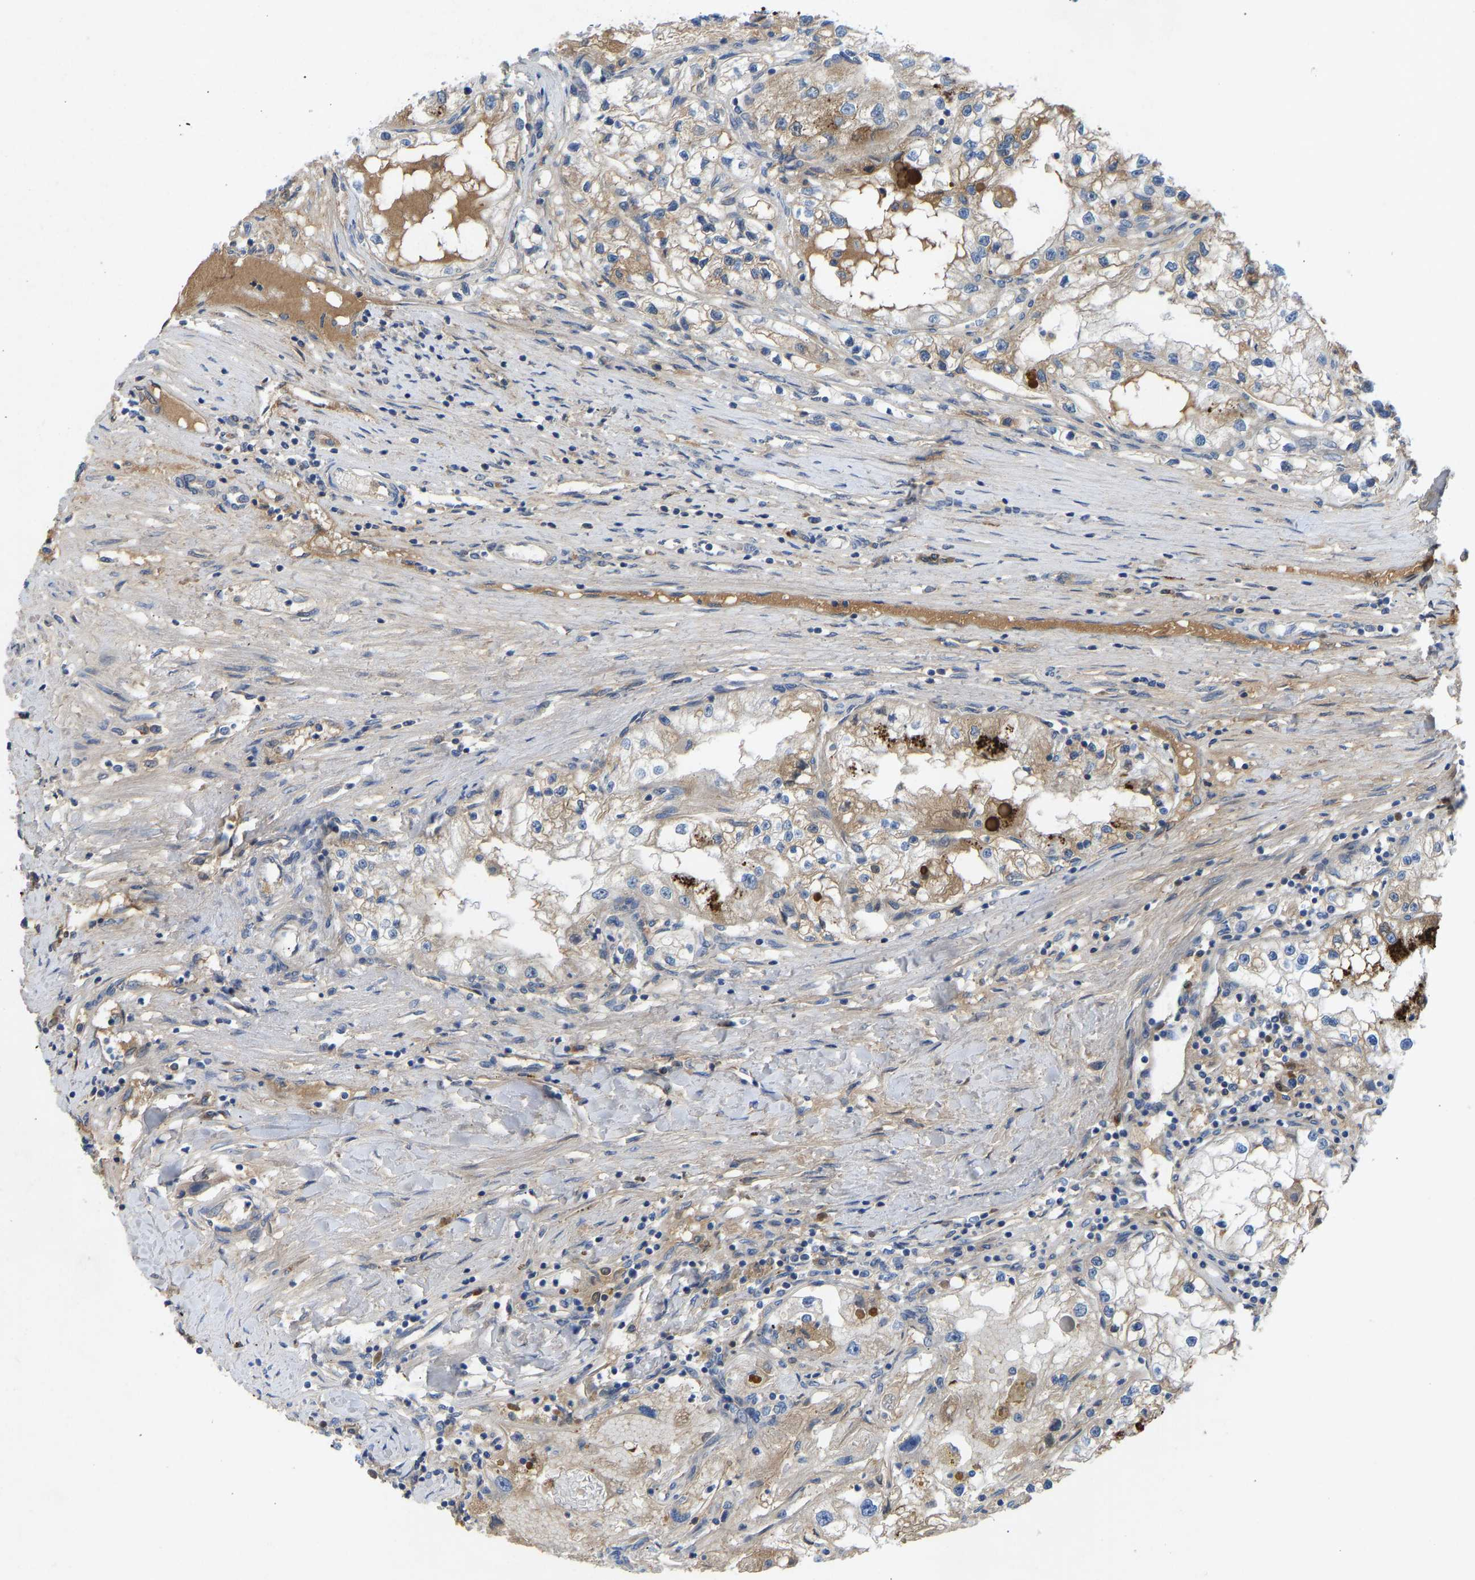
{"staining": {"intensity": "strong", "quantity": "<25%", "location": "cytoplasmic/membranous"}, "tissue": "renal cancer", "cell_type": "Tumor cells", "image_type": "cancer", "snomed": [{"axis": "morphology", "description": "Adenocarcinoma, NOS"}, {"axis": "topography", "description": "Kidney"}], "caption": "Renal adenocarcinoma stained for a protein demonstrates strong cytoplasmic/membranous positivity in tumor cells. The staining was performed using DAB (3,3'-diaminobenzidine) to visualize the protein expression in brown, while the nuclei were stained in blue with hematoxylin (Magnification: 20x).", "gene": "ZNF251", "patient": {"sex": "male", "age": 68}}